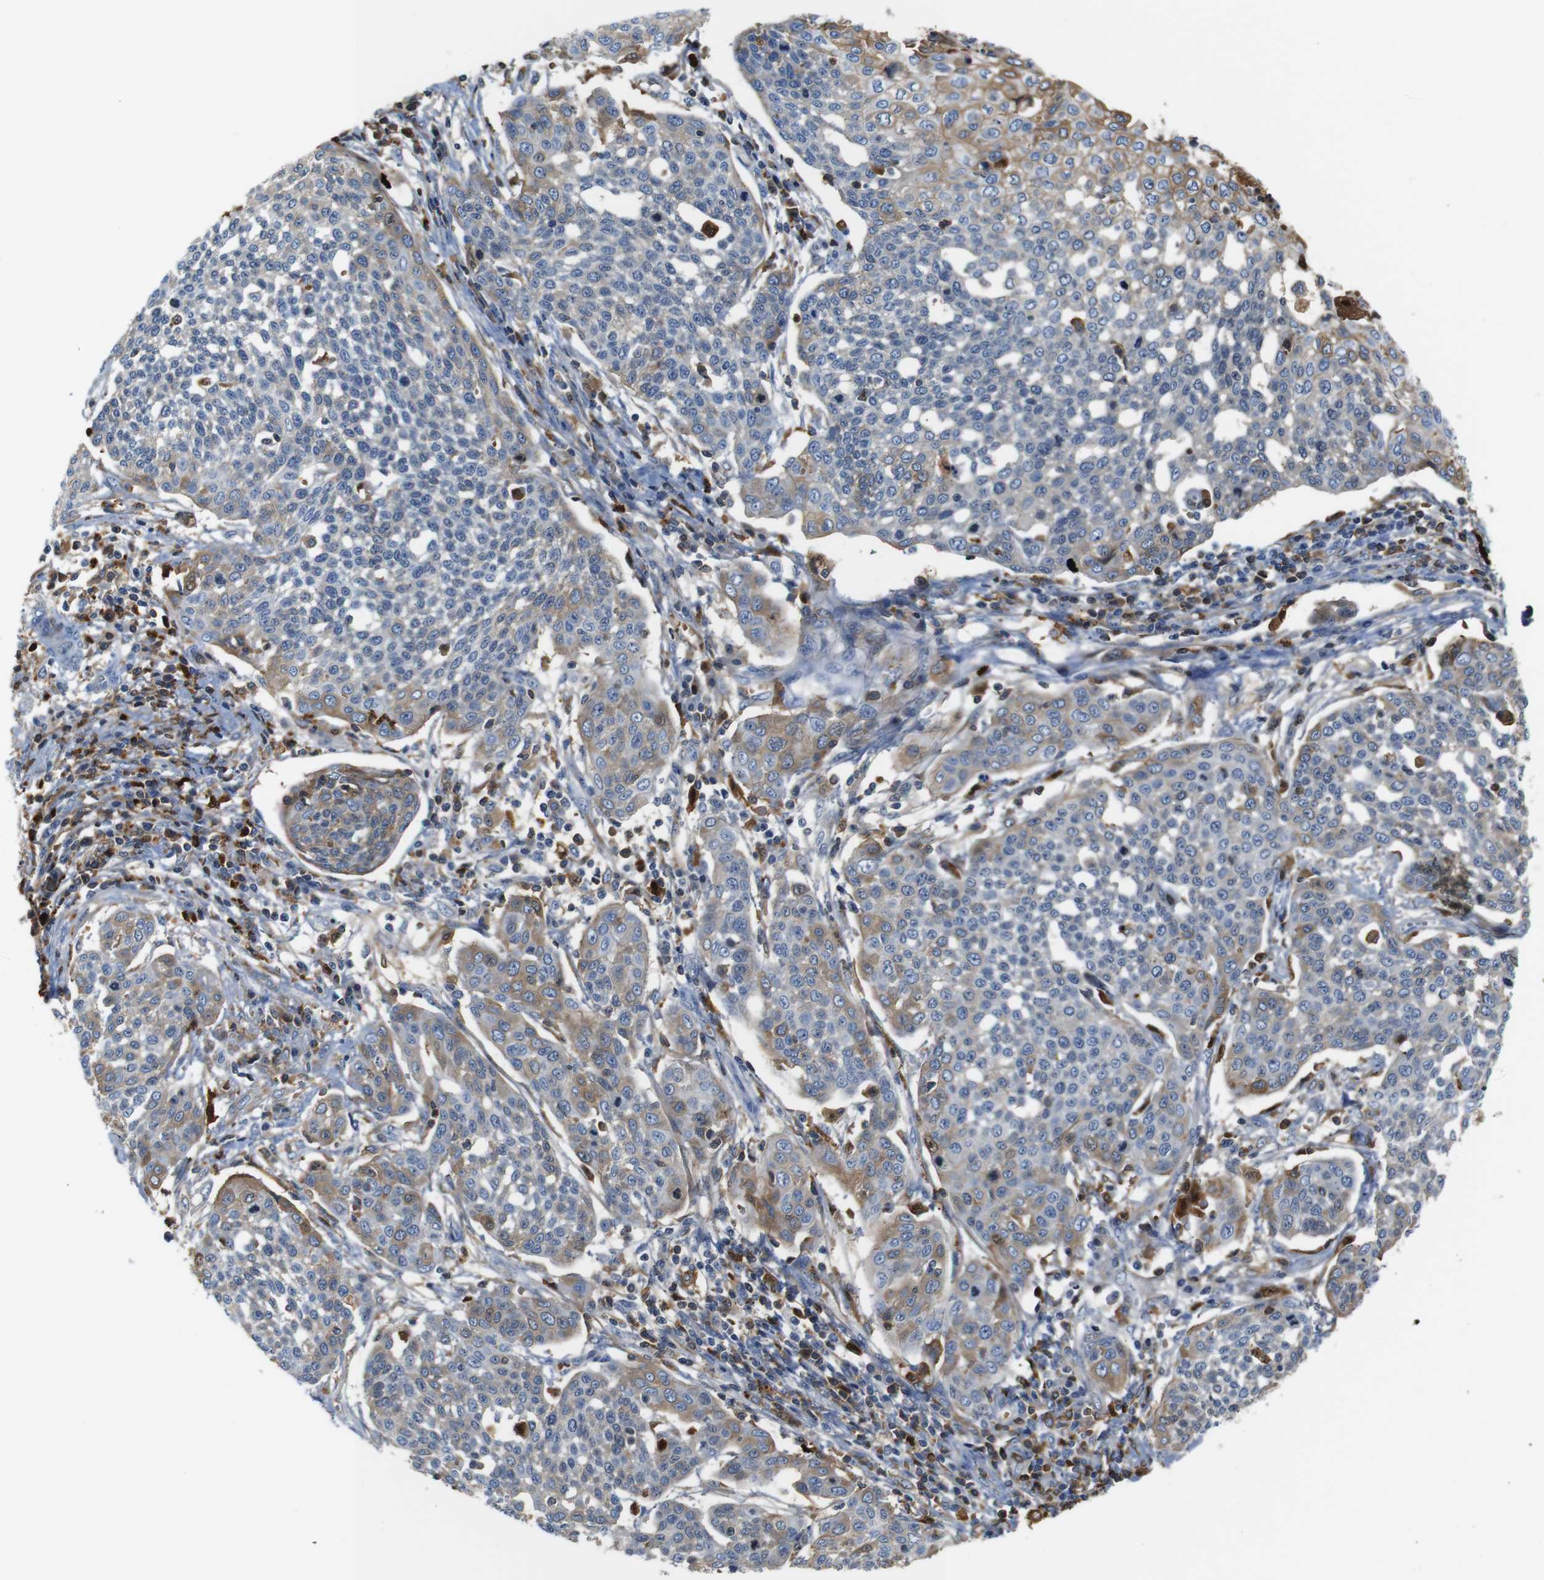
{"staining": {"intensity": "moderate", "quantity": "<25%", "location": "cytoplasmic/membranous"}, "tissue": "cervical cancer", "cell_type": "Tumor cells", "image_type": "cancer", "snomed": [{"axis": "morphology", "description": "Squamous cell carcinoma, NOS"}, {"axis": "topography", "description": "Cervix"}], "caption": "Moderate cytoplasmic/membranous protein positivity is present in approximately <25% of tumor cells in cervical cancer (squamous cell carcinoma).", "gene": "SERPINA1", "patient": {"sex": "female", "age": 34}}